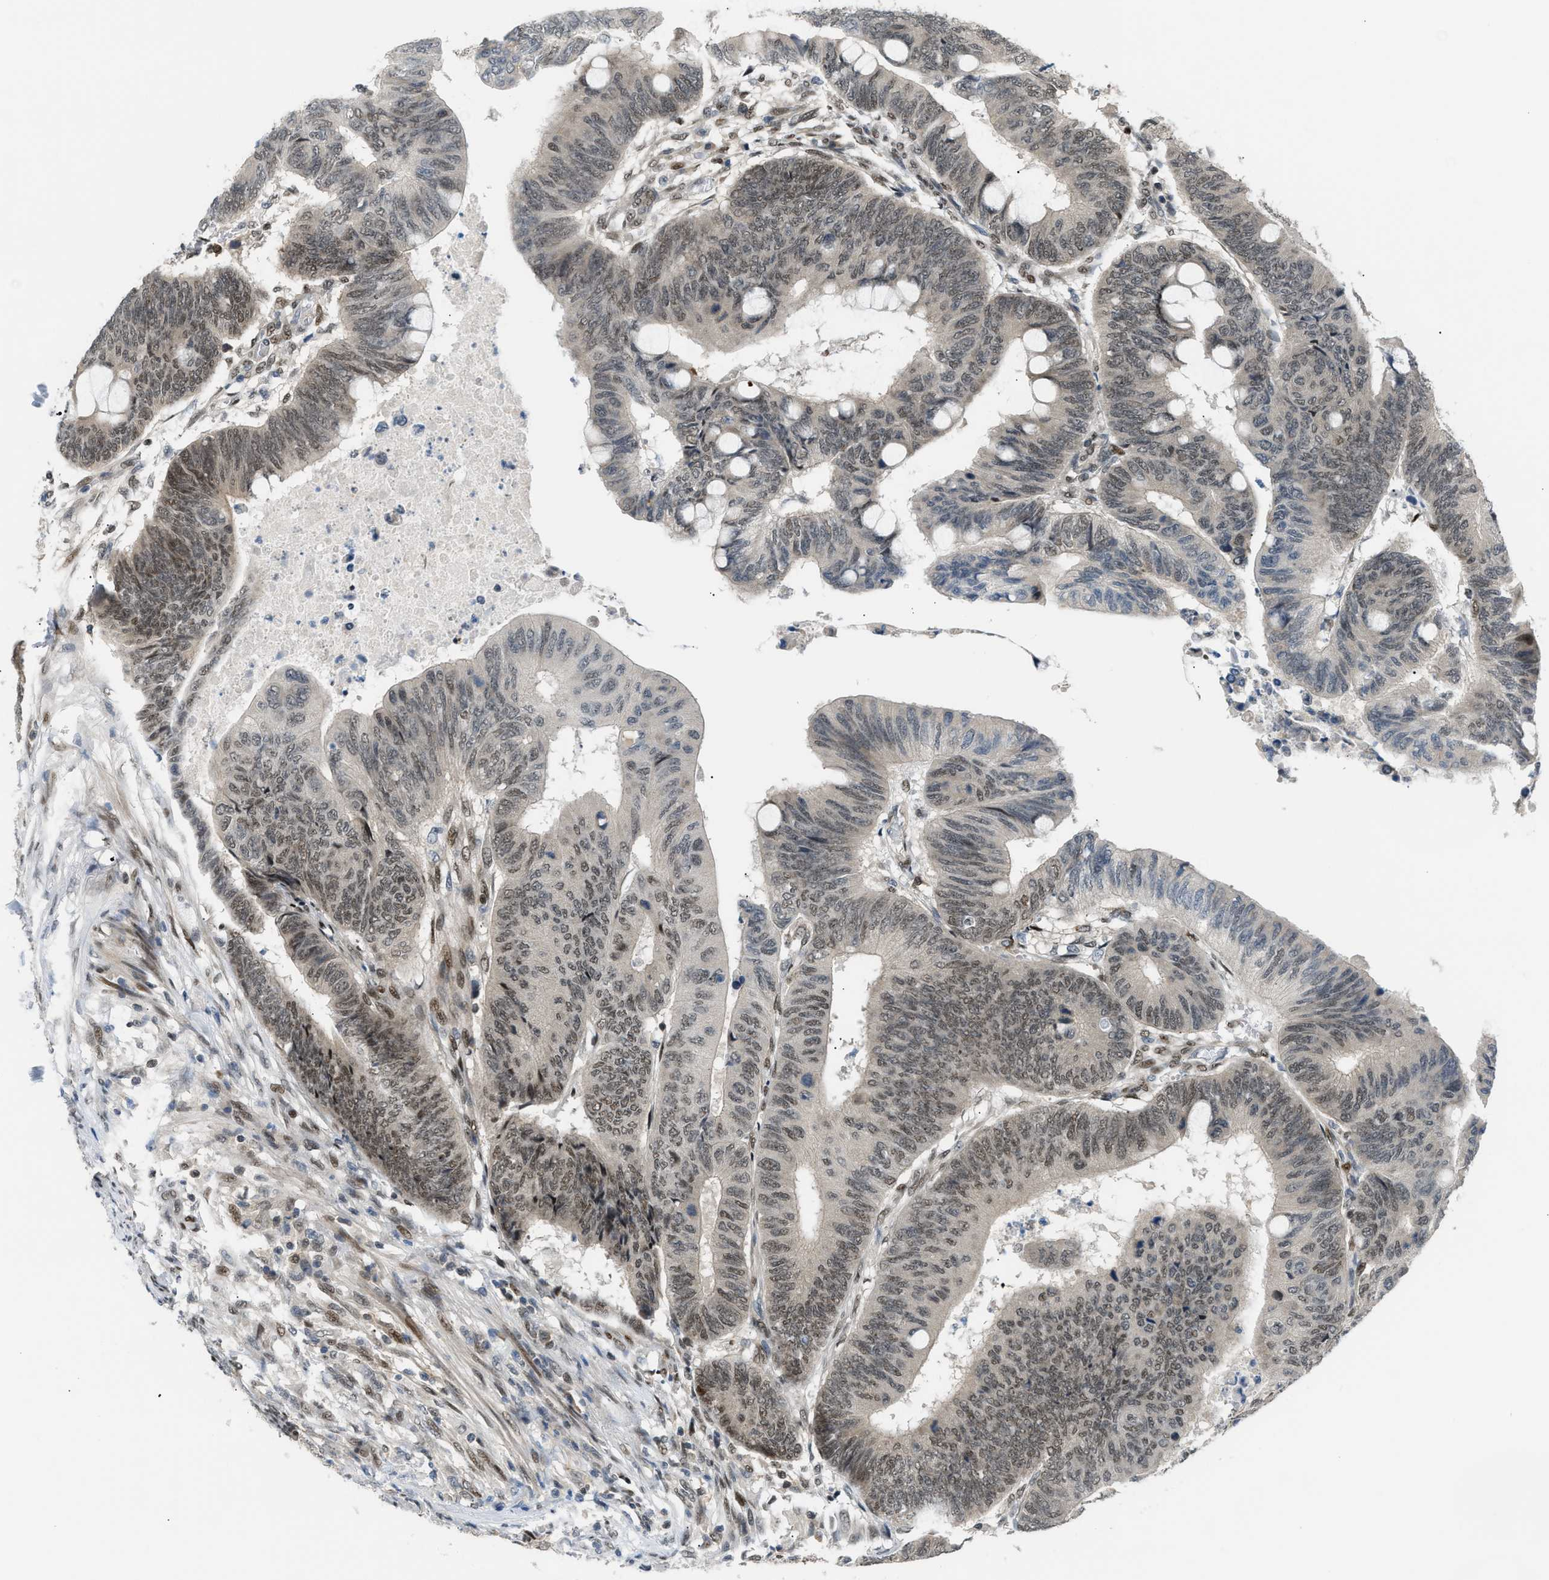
{"staining": {"intensity": "moderate", "quantity": ">75%", "location": "nuclear"}, "tissue": "colorectal cancer", "cell_type": "Tumor cells", "image_type": "cancer", "snomed": [{"axis": "morphology", "description": "Normal tissue, NOS"}, {"axis": "morphology", "description": "Adenocarcinoma, NOS"}, {"axis": "topography", "description": "Rectum"}, {"axis": "topography", "description": "Peripheral nerve tissue"}], "caption": "A brown stain labels moderate nuclear expression of a protein in colorectal cancer tumor cells.", "gene": "SSBP2", "patient": {"sex": "male", "age": 92}}